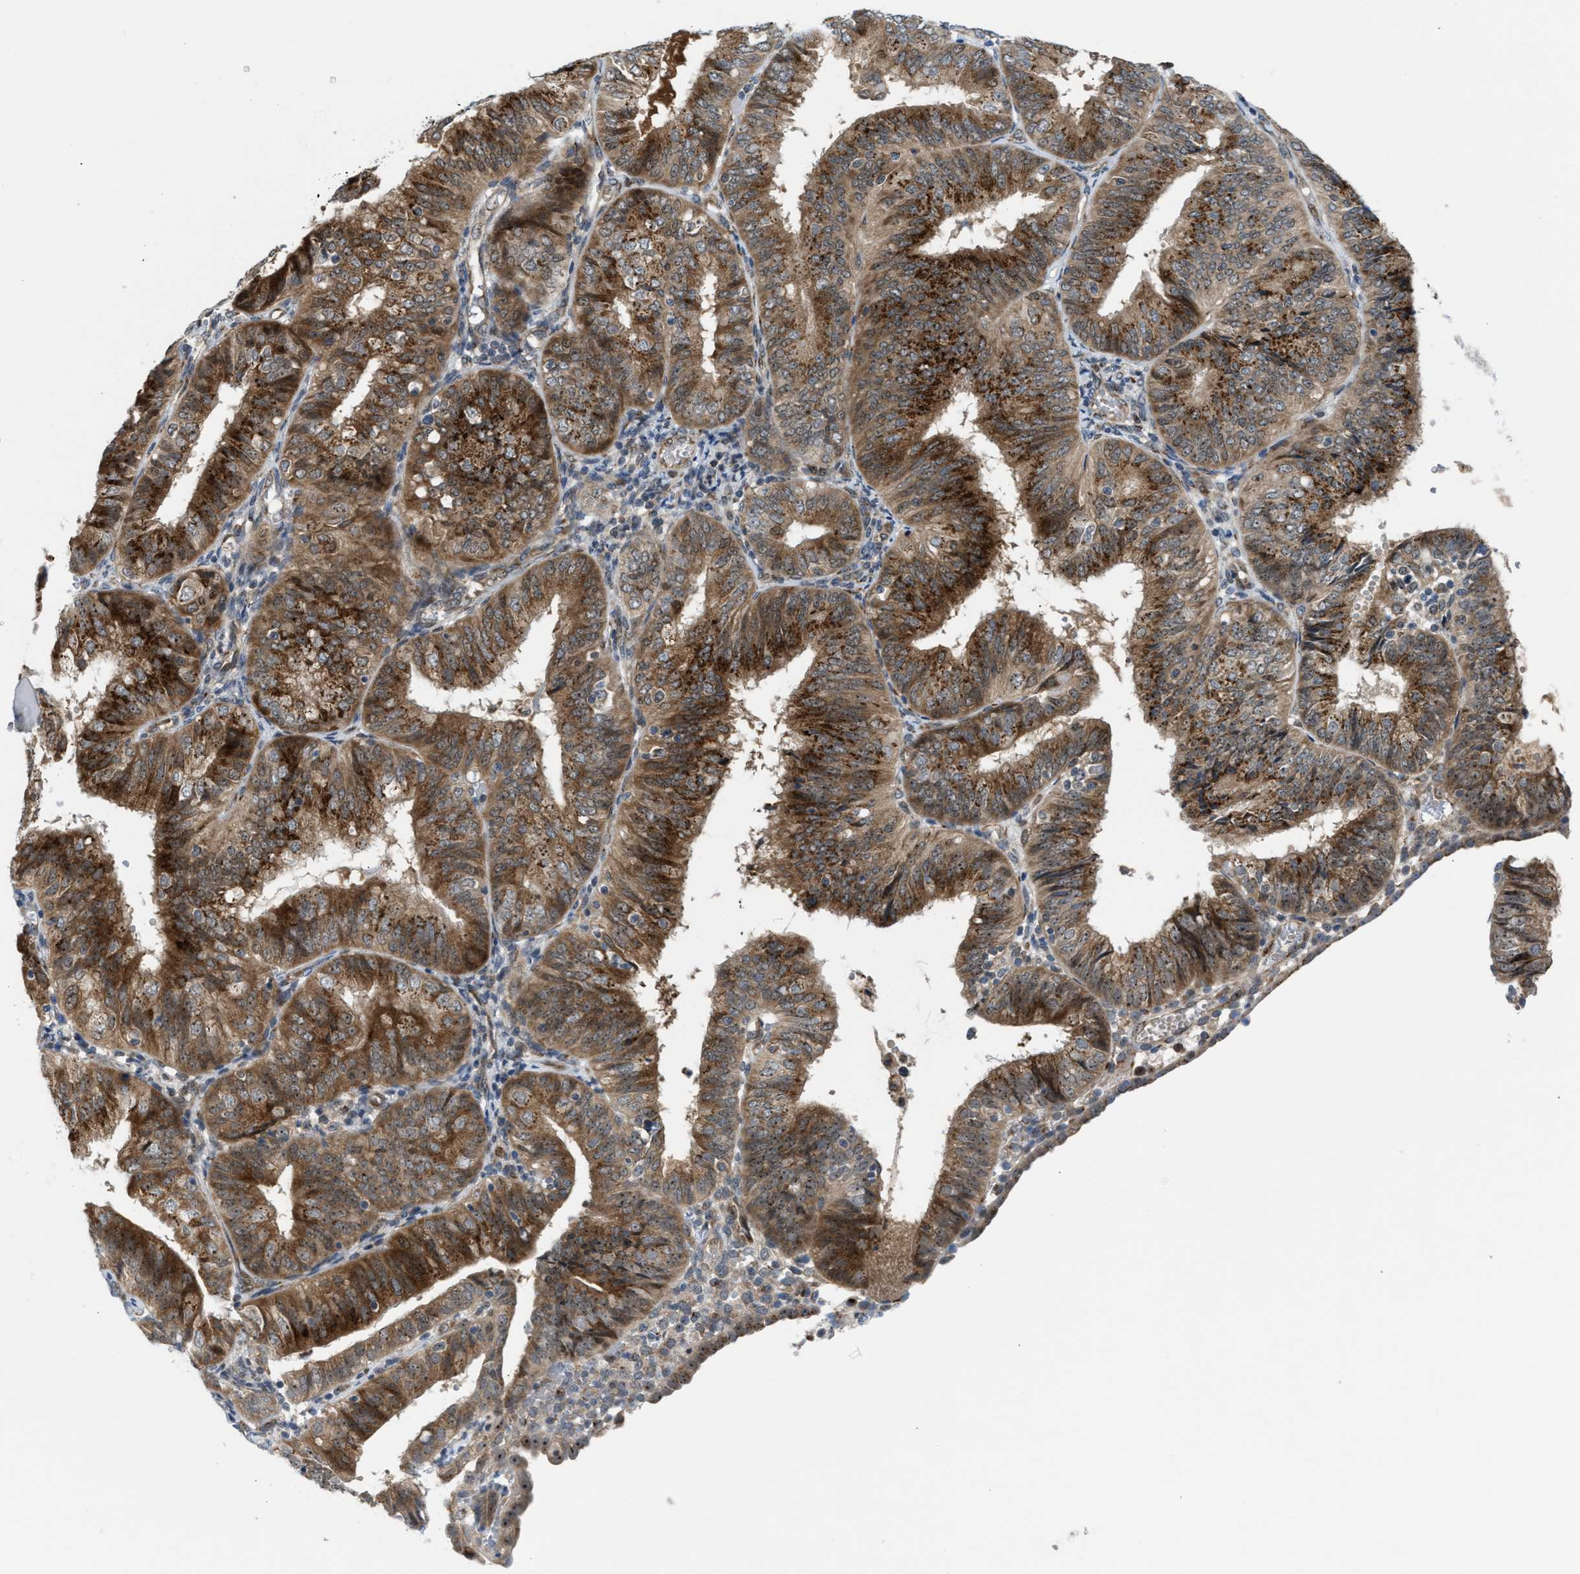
{"staining": {"intensity": "moderate", "quantity": ">75%", "location": "cytoplasmic/membranous"}, "tissue": "endometrial cancer", "cell_type": "Tumor cells", "image_type": "cancer", "snomed": [{"axis": "morphology", "description": "Adenocarcinoma, NOS"}, {"axis": "topography", "description": "Endometrium"}], "caption": "A histopathology image of human endometrial cancer (adenocarcinoma) stained for a protein displays moderate cytoplasmic/membranous brown staining in tumor cells. The staining was performed using DAB to visualize the protein expression in brown, while the nuclei were stained in blue with hematoxylin (Magnification: 20x).", "gene": "SLC38A10", "patient": {"sex": "female", "age": 58}}